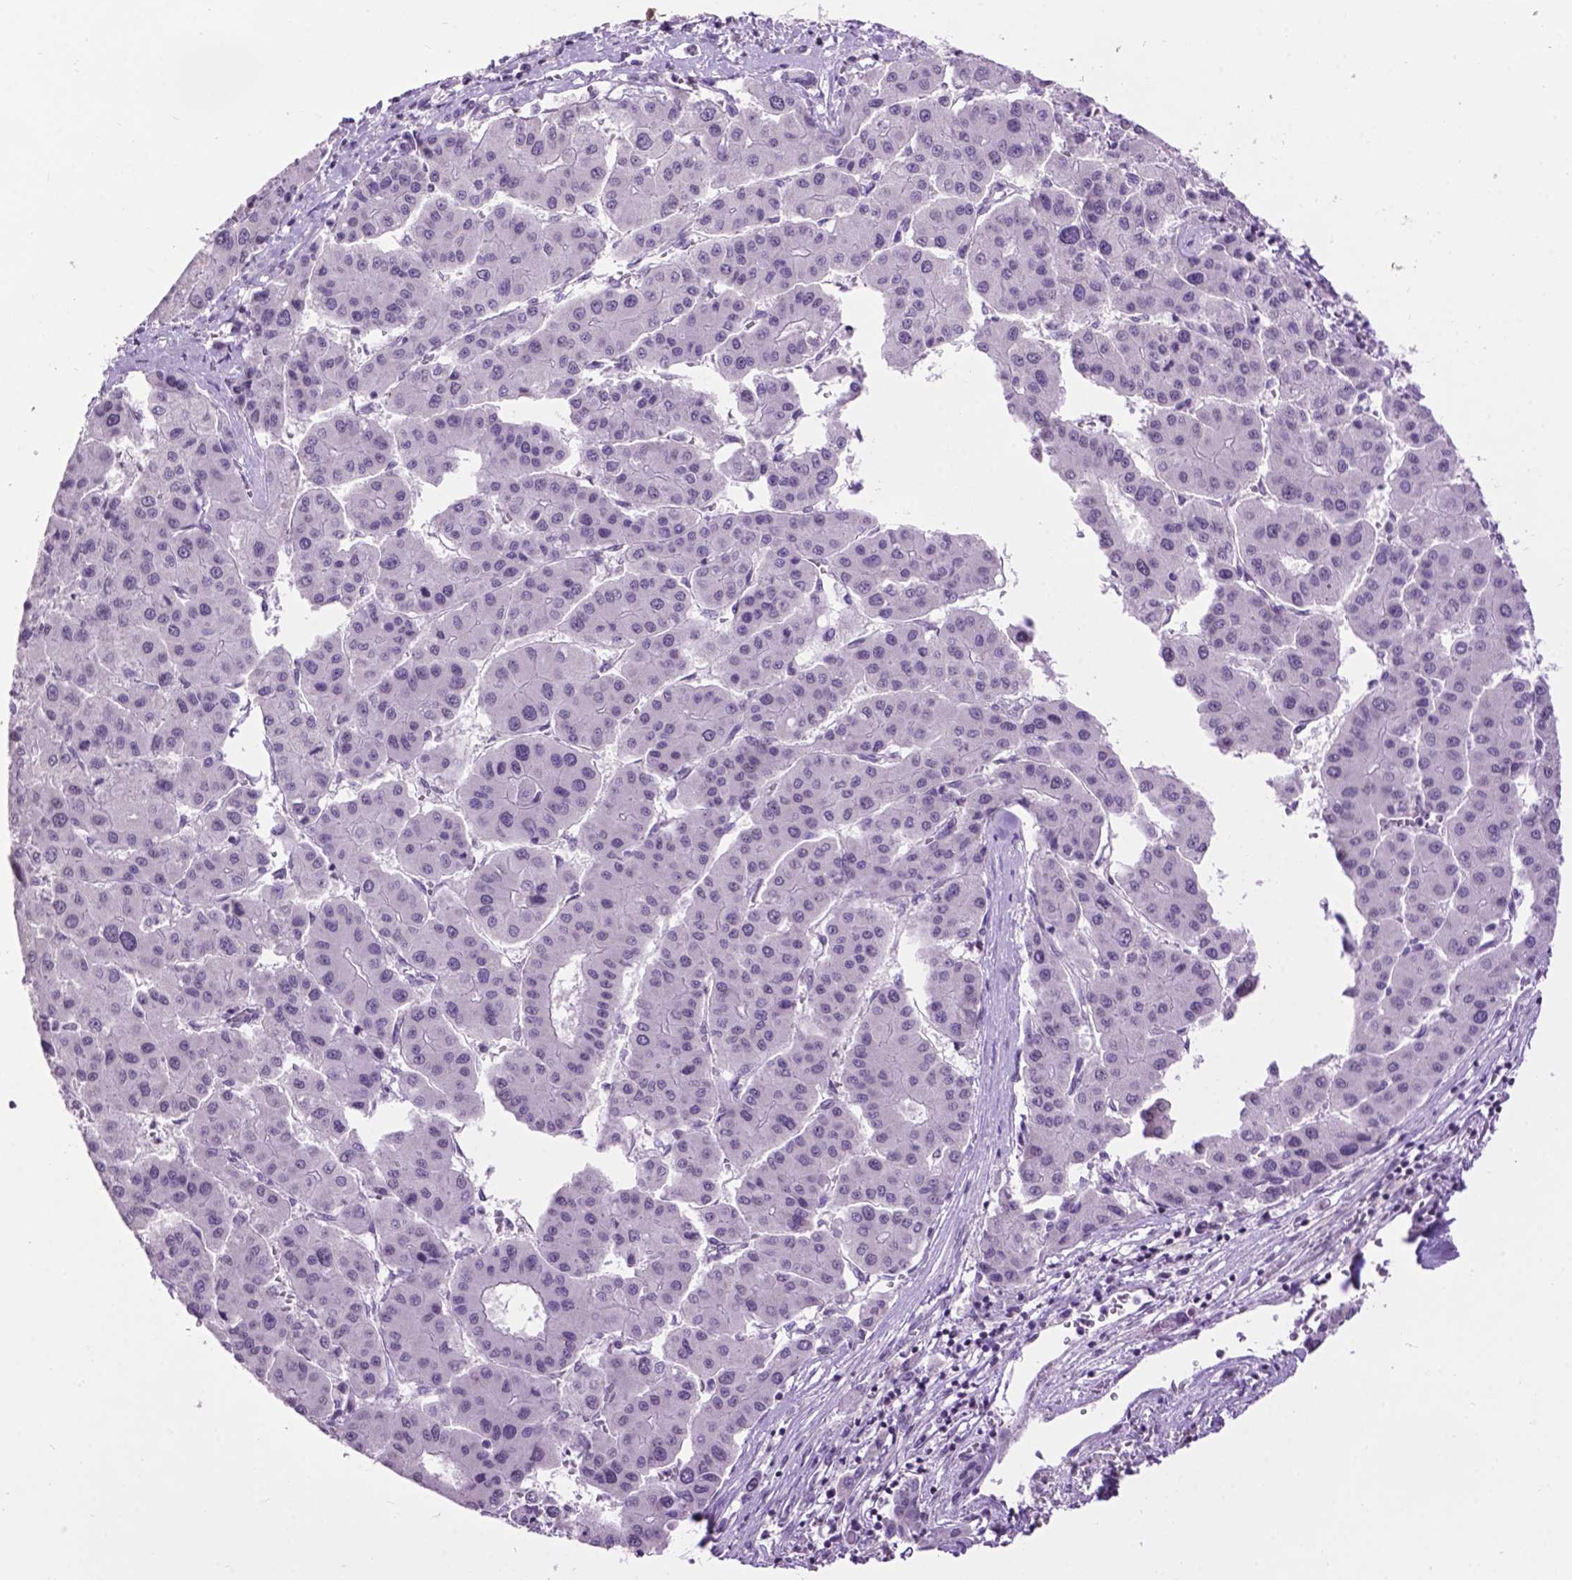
{"staining": {"intensity": "negative", "quantity": "none", "location": "none"}, "tissue": "liver cancer", "cell_type": "Tumor cells", "image_type": "cancer", "snomed": [{"axis": "morphology", "description": "Carcinoma, Hepatocellular, NOS"}, {"axis": "topography", "description": "Liver"}], "caption": "A high-resolution micrograph shows immunohistochemistry staining of liver cancer, which demonstrates no significant staining in tumor cells. Brightfield microscopy of IHC stained with DAB (brown) and hematoxylin (blue), captured at high magnification.", "gene": "TH", "patient": {"sex": "male", "age": 73}}